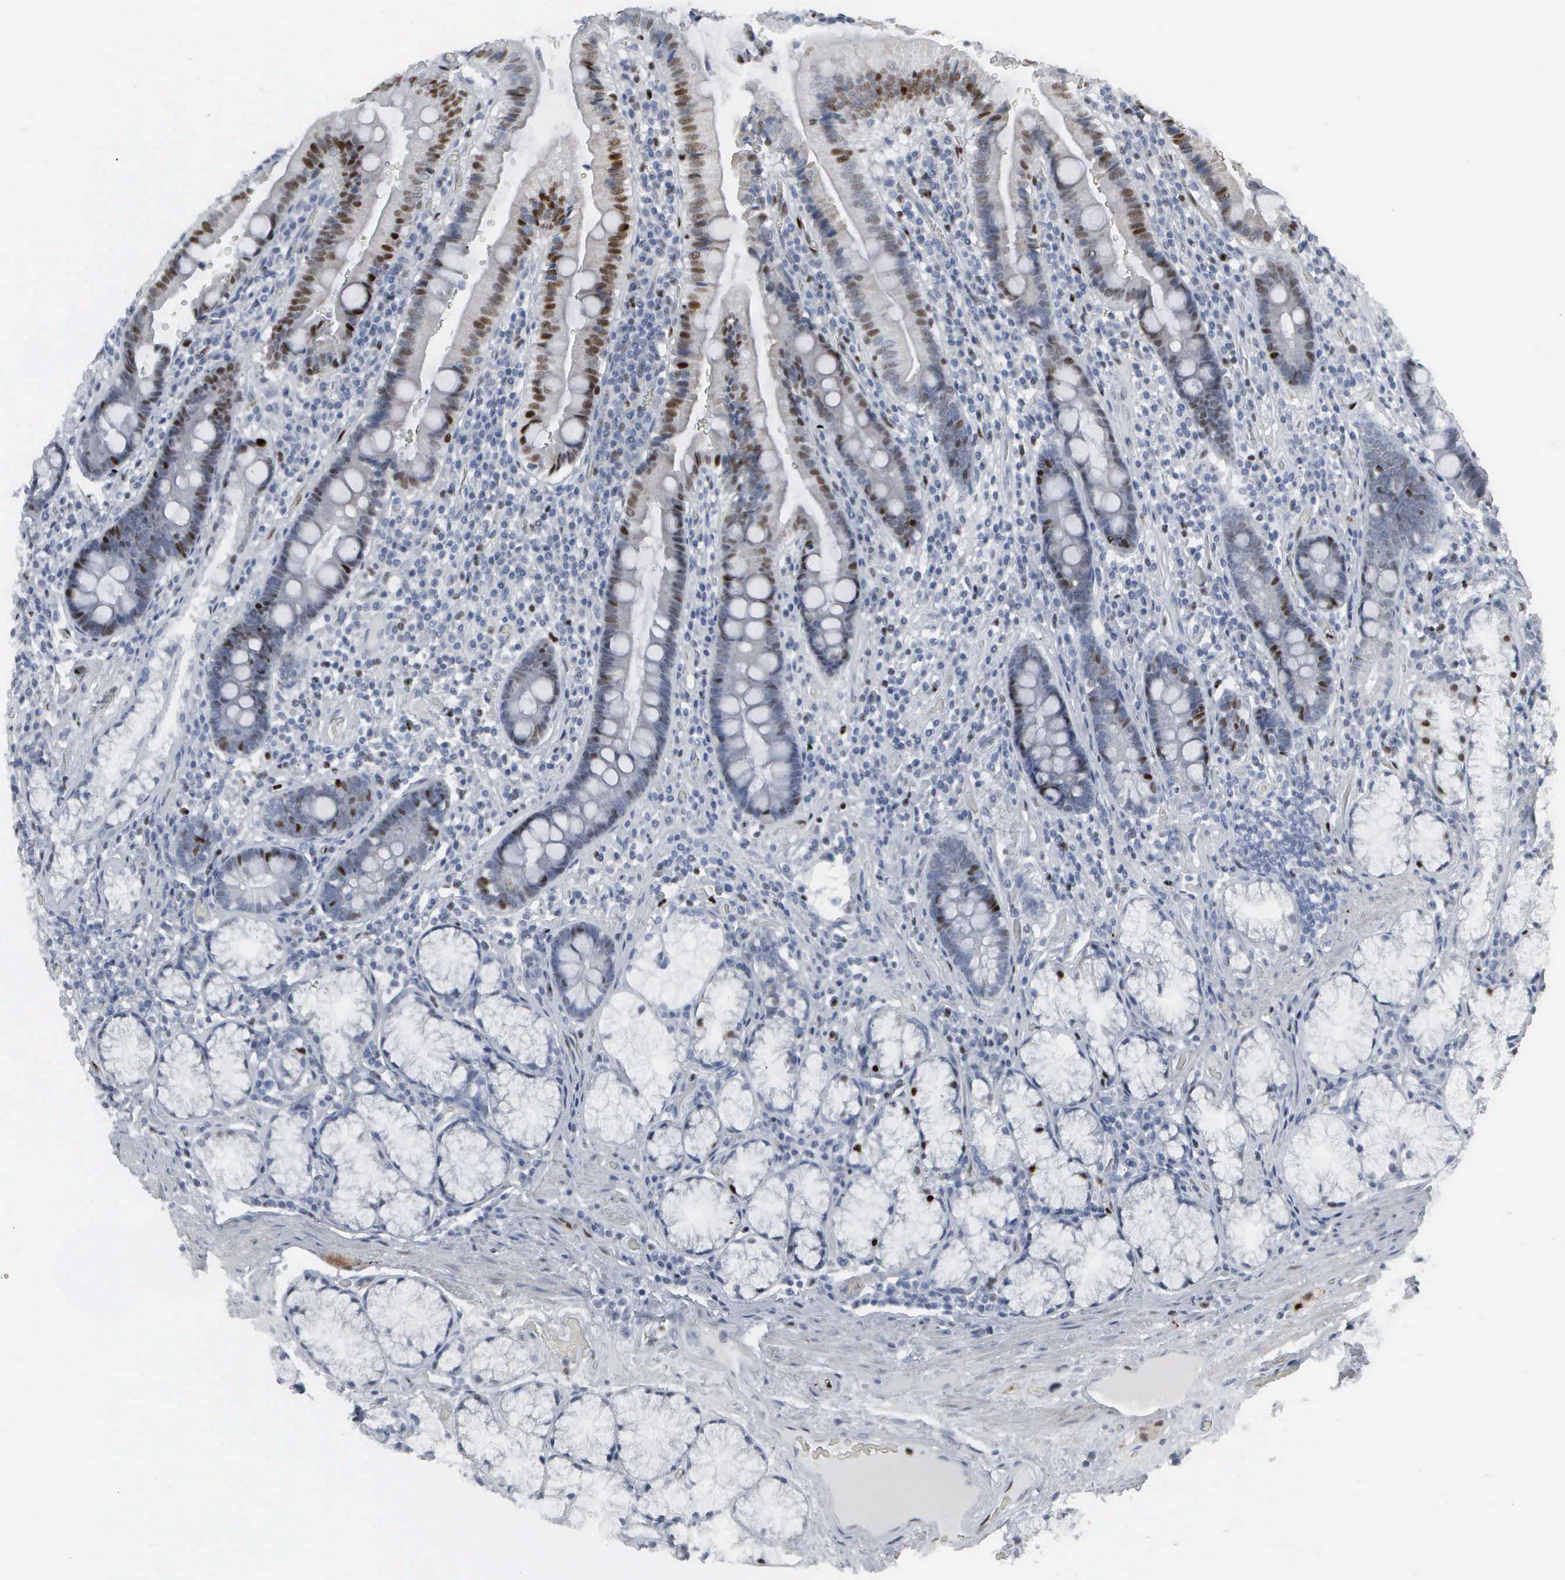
{"staining": {"intensity": "strong", "quantity": "25%-75%", "location": "nuclear"}, "tissue": "duodenum", "cell_type": "Glandular cells", "image_type": "normal", "snomed": [{"axis": "morphology", "description": "Normal tissue, NOS"}, {"axis": "topography", "description": "Stomach, lower"}, {"axis": "topography", "description": "Duodenum"}], "caption": "Protein positivity by immunohistochemistry (IHC) reveals strong nuclear staining in about 25%-75% of glandular cells in normal duodenum.", "gene": "CCND3", "patient": {"sex": "male", "age": 84}}